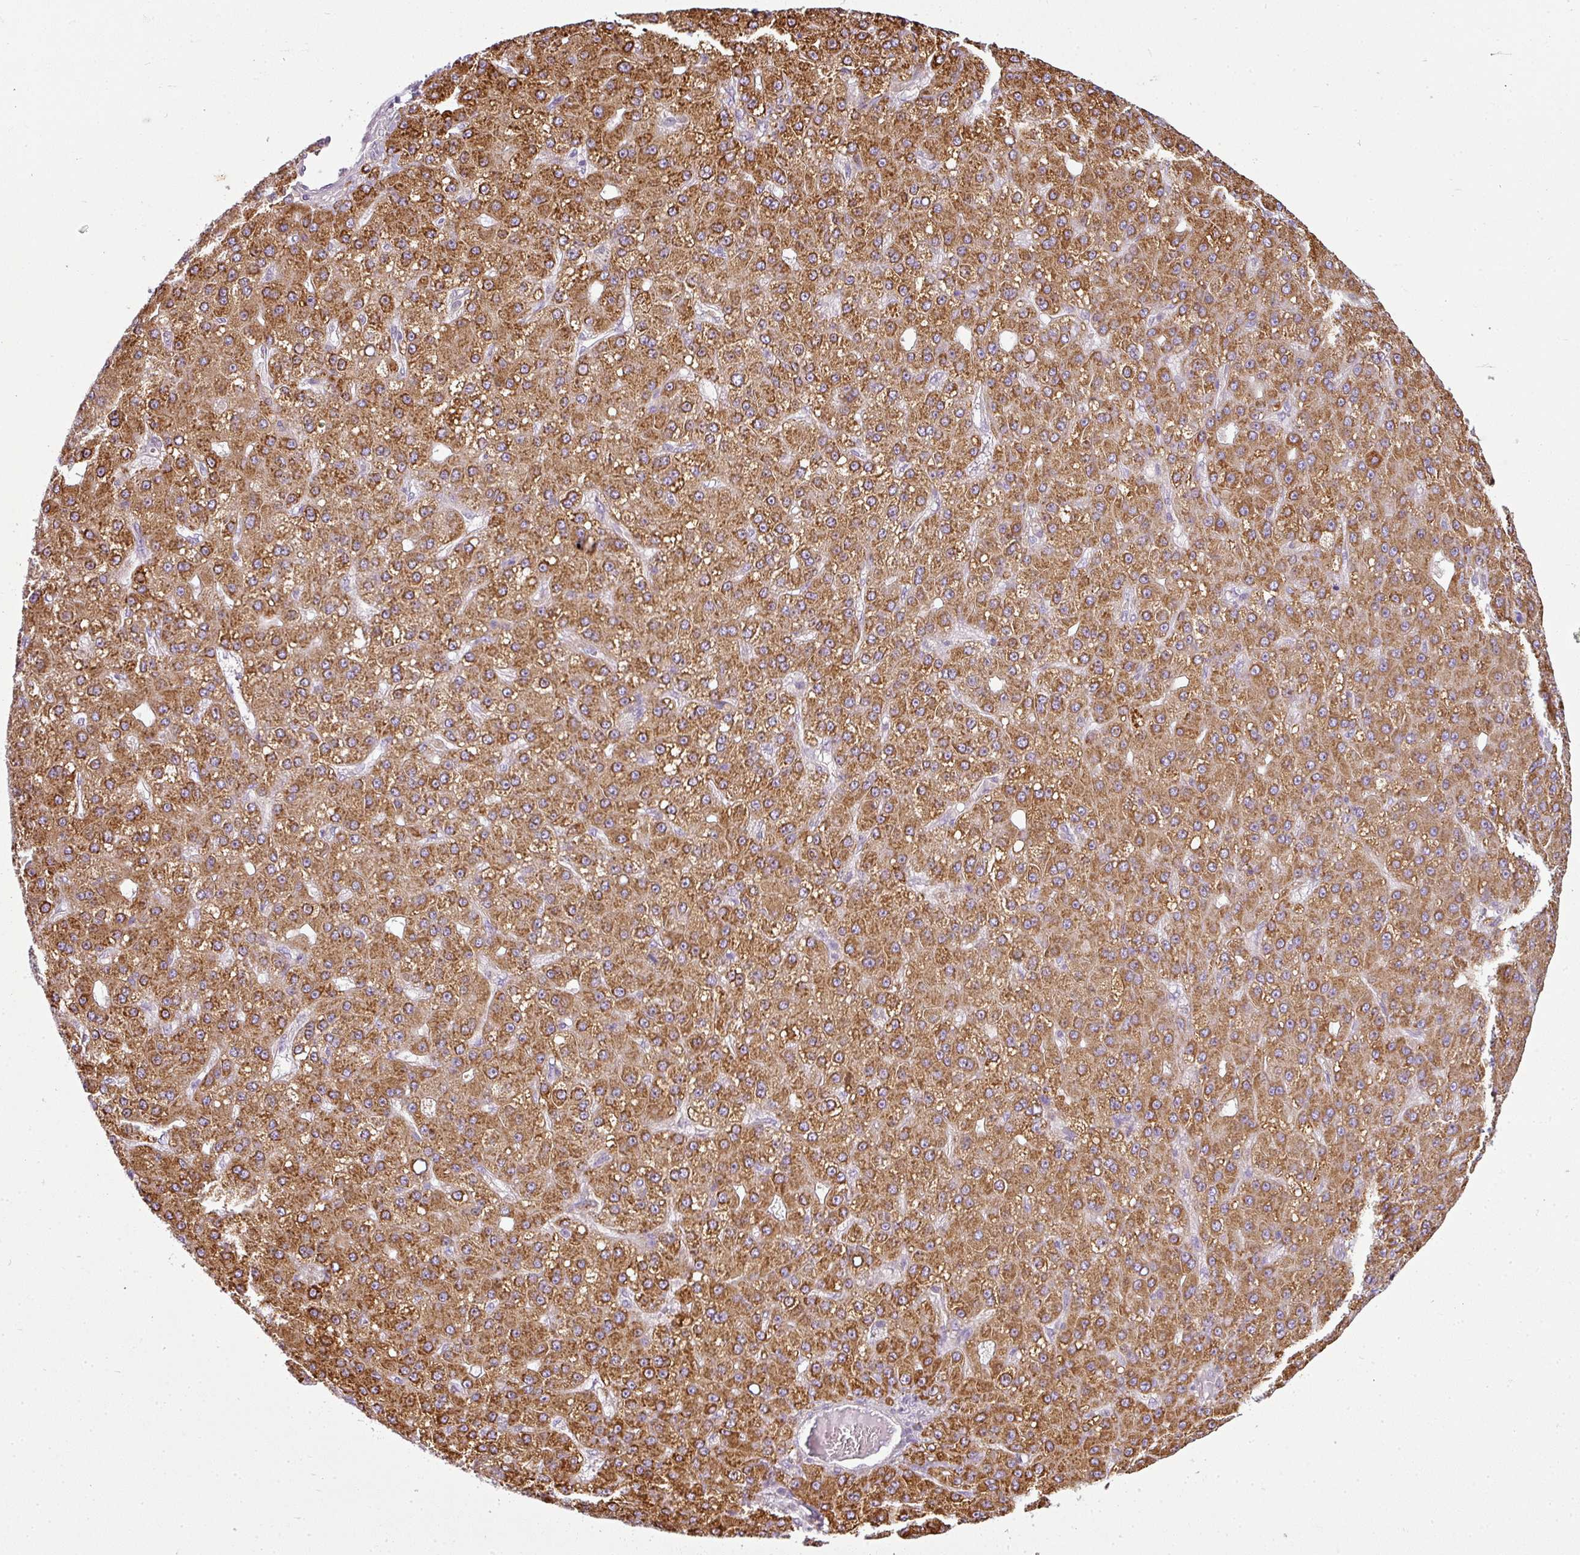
{"staining": {"intensity": "moderate", "quantity": ">75%", "location": "cytoplasmic/membranous"}, "tissue": "liver cancer", "cell_type": "Tumor cells", "image_type": "cancer", "snomed": [{"axis": "morphology", "description": "Carcinoma, Hepatocellular, NOS"}, {"axis": "topography", "description": "Liver"}], "caption": "Tumor cells display medium levels of moderate cytoplasmic/membranous positivity in about >75% of cells in liver cancer.", "gene": "ANKRD18A", "patient": {"sex": "male", "age": 67}}